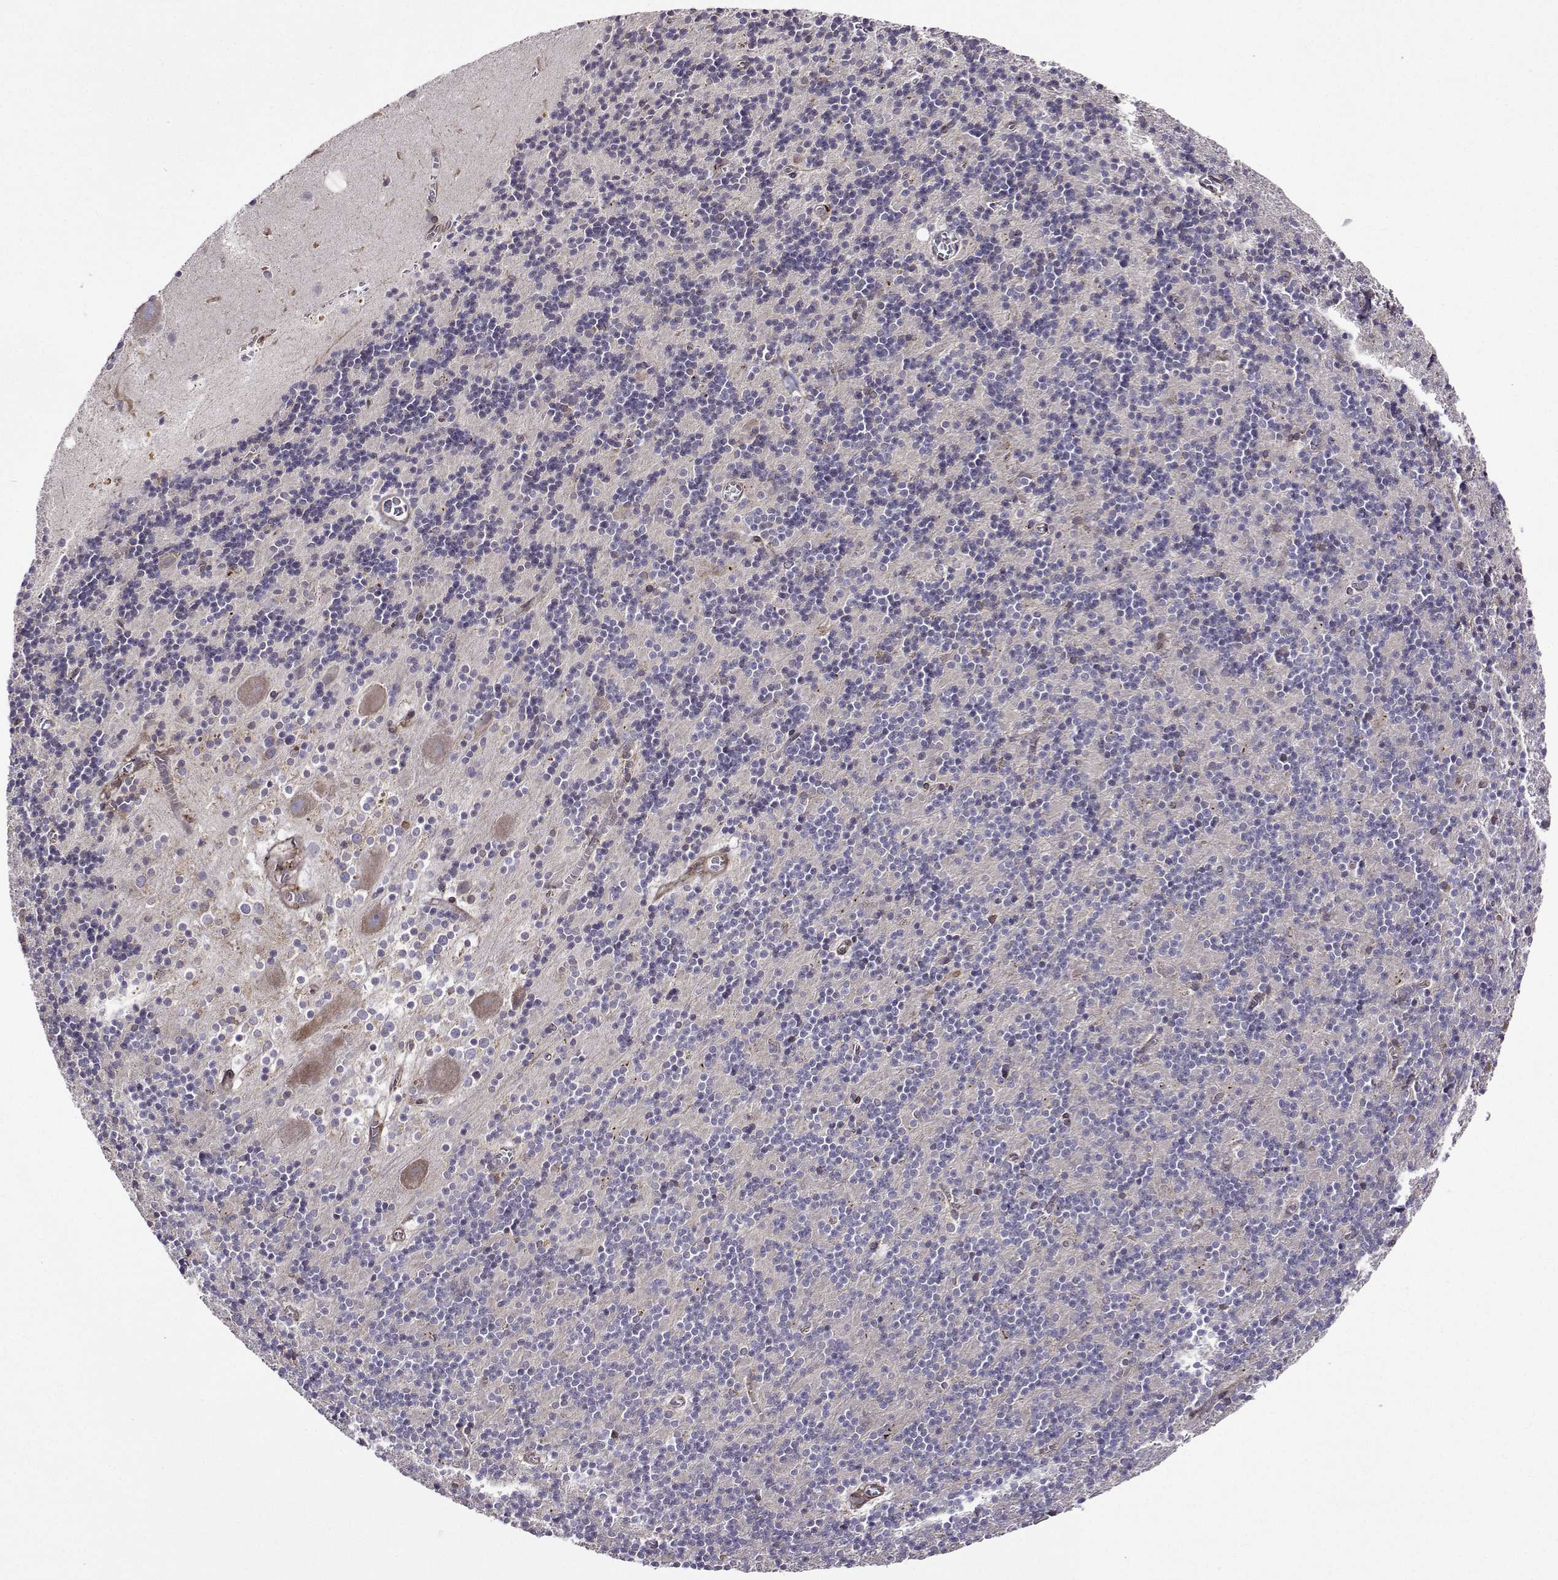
{"staining": {"intensity": "negative", "quantity": "none", "location": "none"}, "tissue": "cerebellum", "cell_type": "Cells in granular layer", "image_type": "normal", "snomed": [{"axis": "morphology", "description": "Normal tissue, NOS"}, {"axis": "topography", "description": "Cerebellum"}], "caption": "Cells in granular layer show no significant protein positivity in benign cerebellum. Nuclei are stained in blue.", "gene": "PGRMC2", "patient": {"sex": "male", "age": 70}}